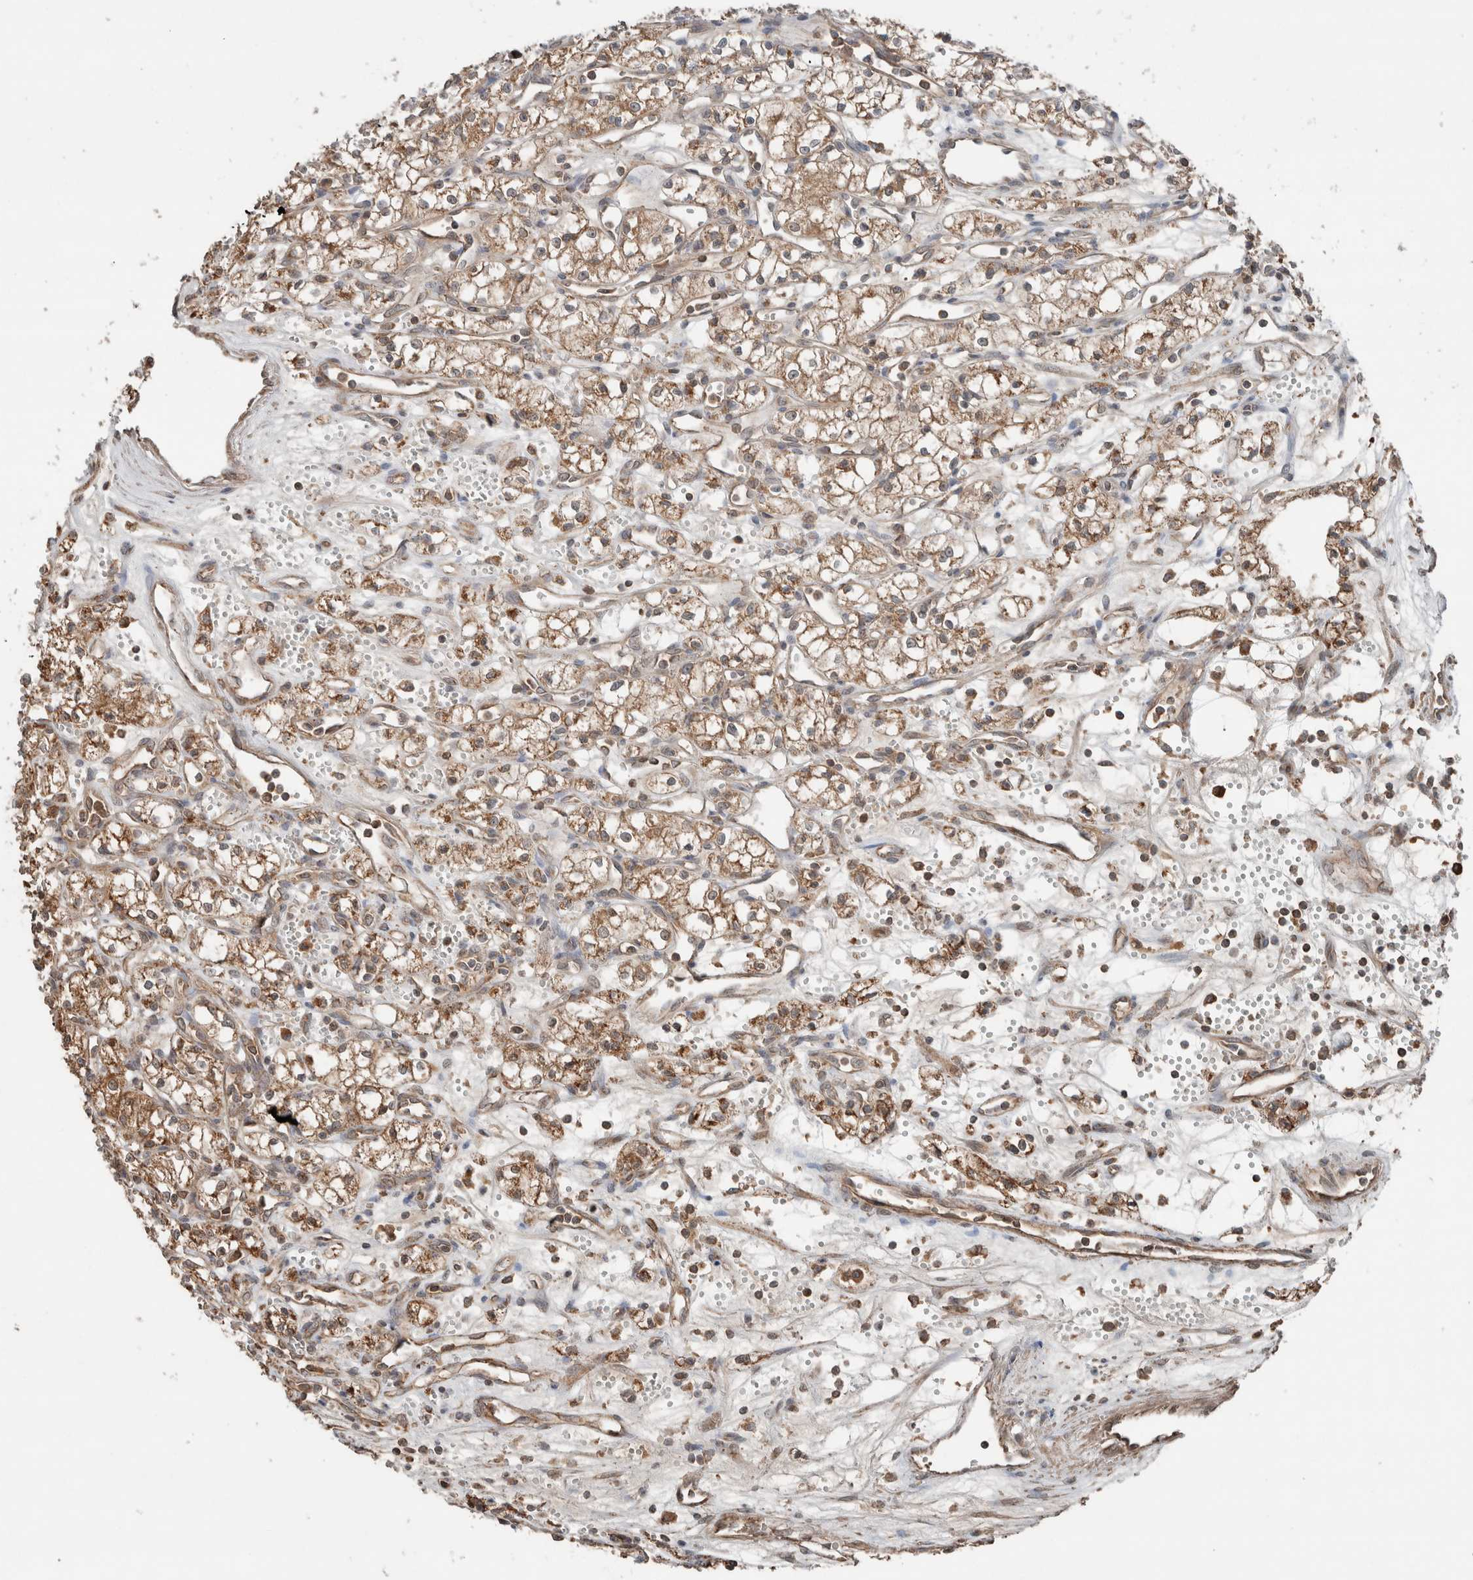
{"staining": {"intensity": "moderate", "quantity": ">75%", "location": "cytoplasmic/membranous"}, "tissue": "renal cancer", "cell_type": "Tumor cells", "image_type": "cancer", "snomed": [{"axis": "morphology", "description": "Adenocarcinoma, NOS"}, {"axis": "topography", "description": "Kidney"}], "caption": "Immunohistochemistry of renal cancer reveals medium levels of moderate cytoplasmic/membranous staining in approximately >75% of tumor cells.", "gene": "KLK14", "patient": {"sex": "male", "age": 59}}